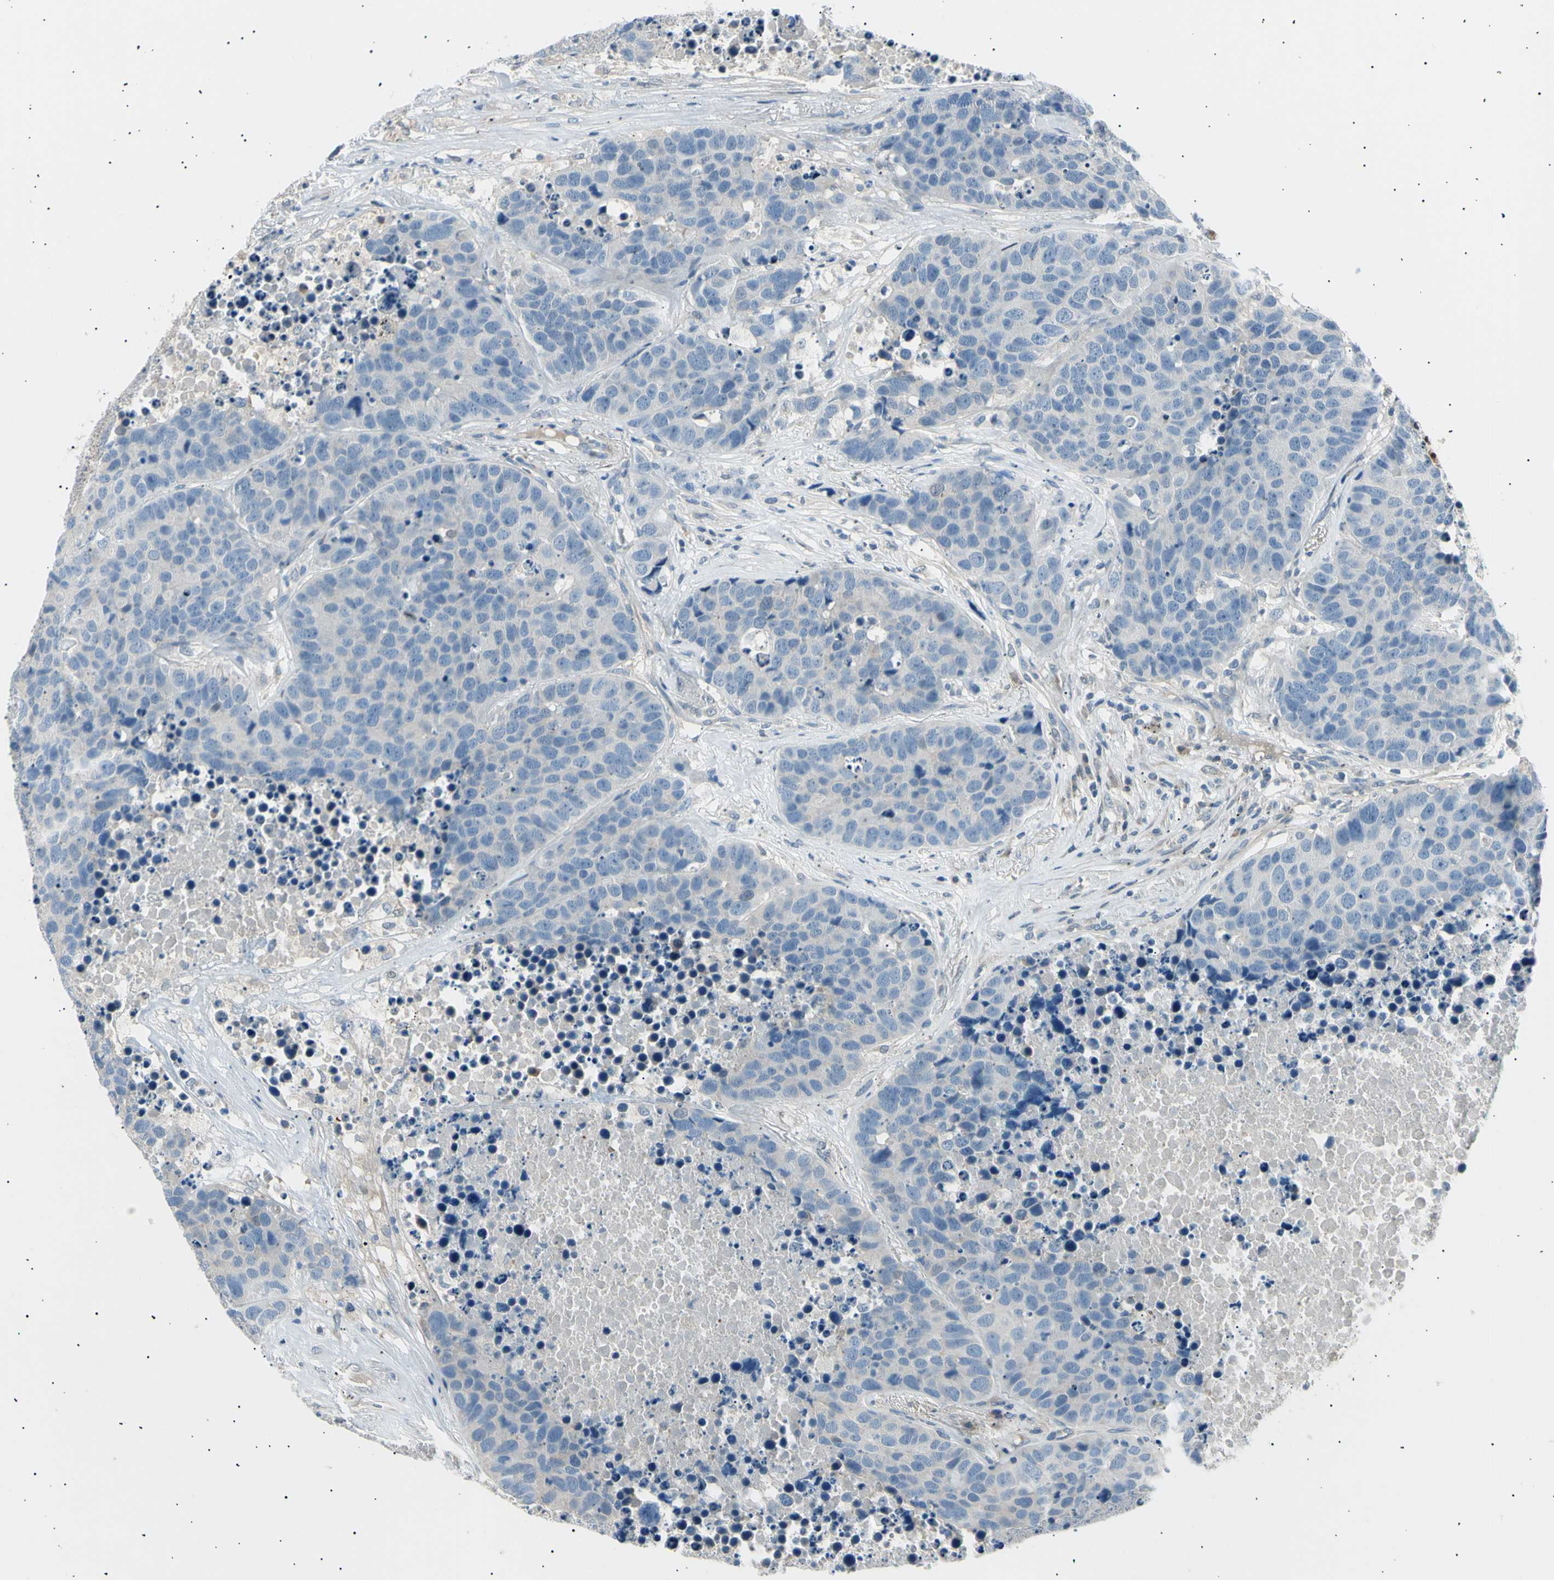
{"staining": {"intensity": "negative", "quantity": "none", "location": "none"}, "tissue": "carcinoid", "cell_type": "Tumor cells", "image_type": "cancer", "snomed": [{"axis": "morphology", "description": "Carcinoid, malignant, NOS"}, {"axis": "topography", "description": "Lung"}], "caption": "Malignant carcinoid stained for a protein using immunohistochemistry shows no expression tumor cells.", "gene": "LHPP", "patient": {"sex": "male", "age": 60}}